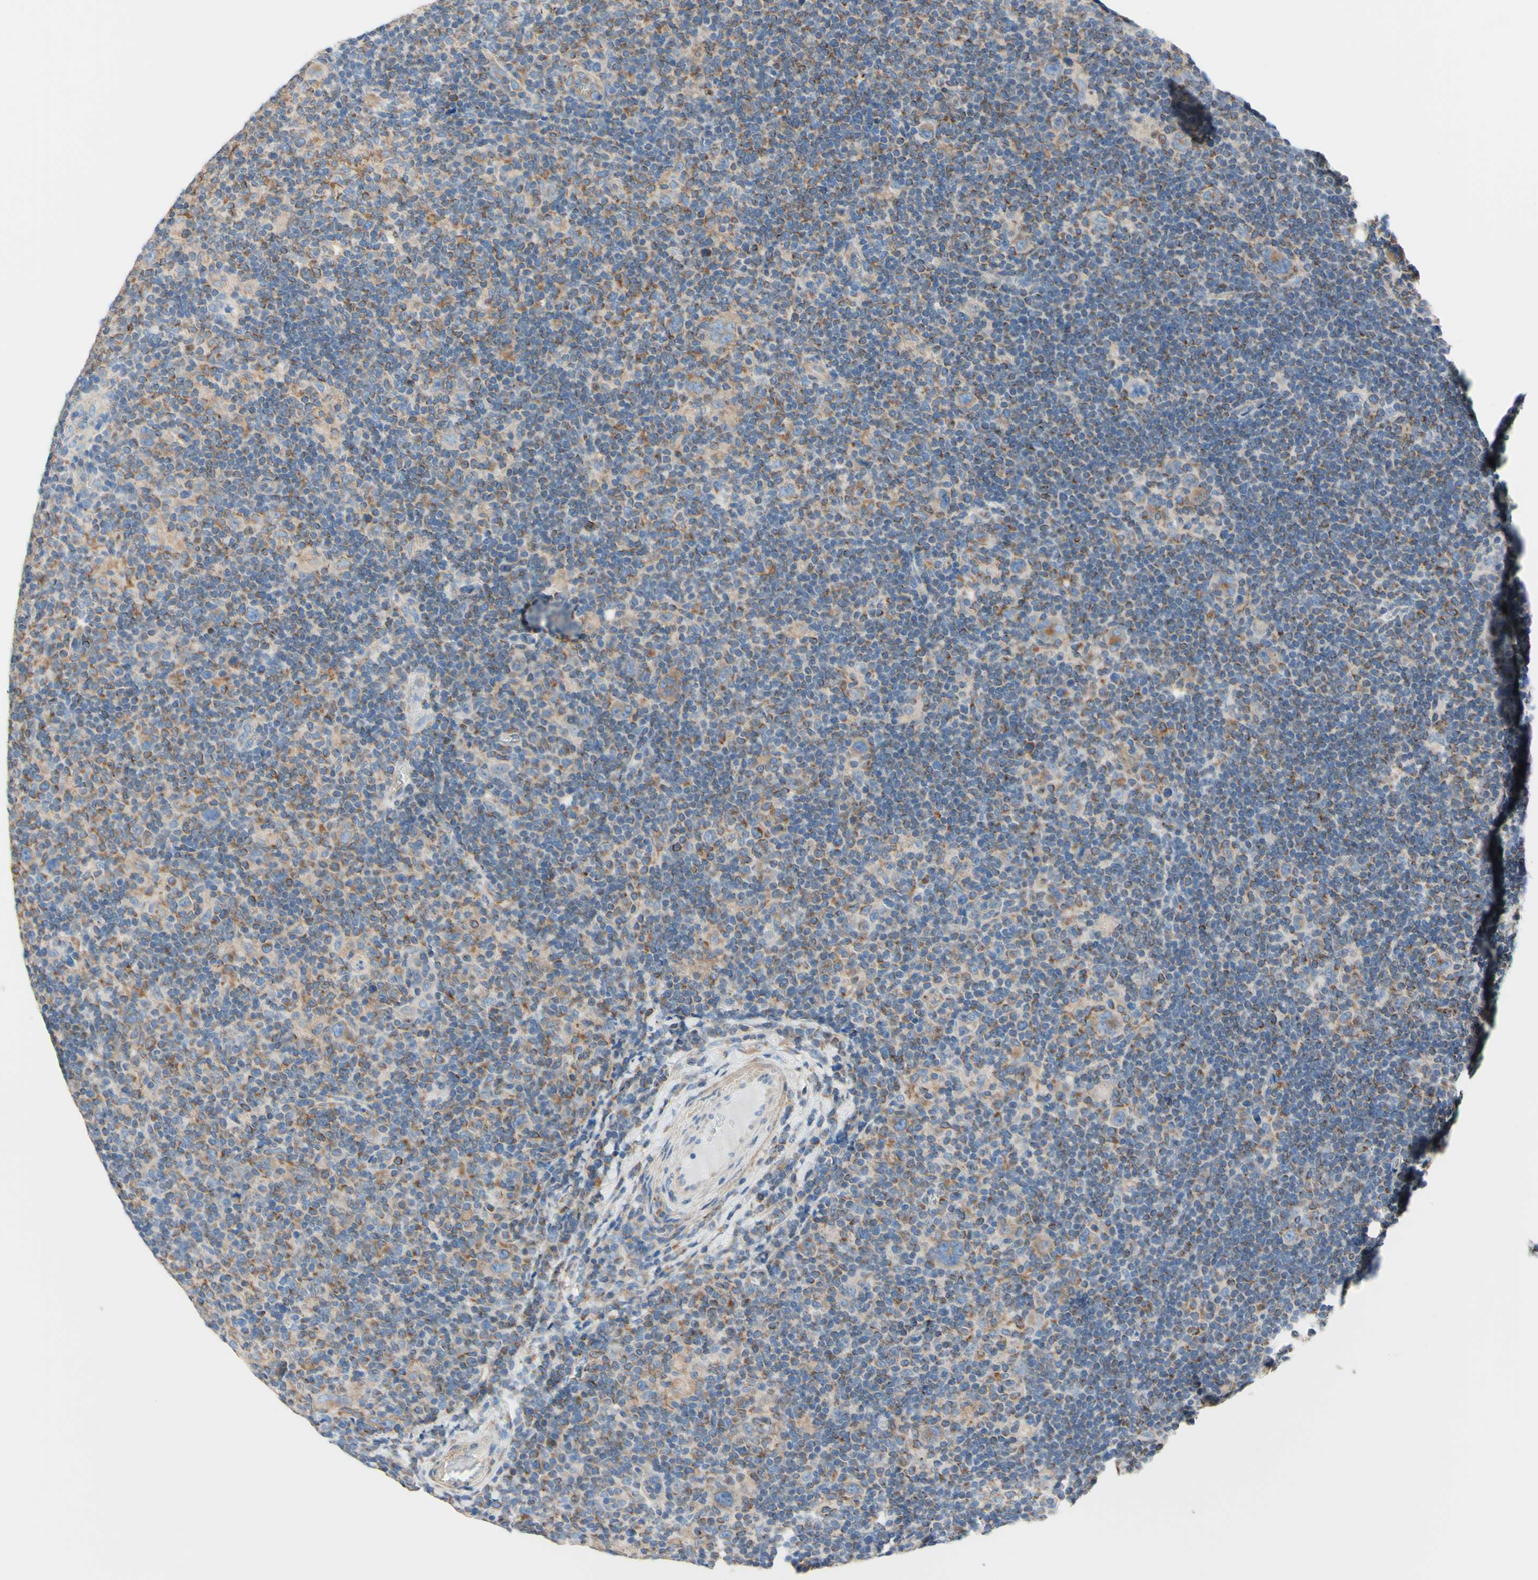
{"staining": {"intensity": "weak", "quantity": ">75%", "location": "cytoplasmic/membranous"}, "tissue": "lymphoma", "cell_type": "Tumor cells", "image_type": "cancer", "snomed": [{"axis": "morphology", "description": "Hodgkin's disease, NOS"}, {"axis": "topography", "description": "Lymph node"}], "caption": "Immunohistochemical staining of human Hodgkin's disease demonstrates low levels of weak cytoplasmic/membranous protein positivity in about >75% of tumor cells.", "gene": "RETREG2", "patient": {"sex": "female", "age": 57}}